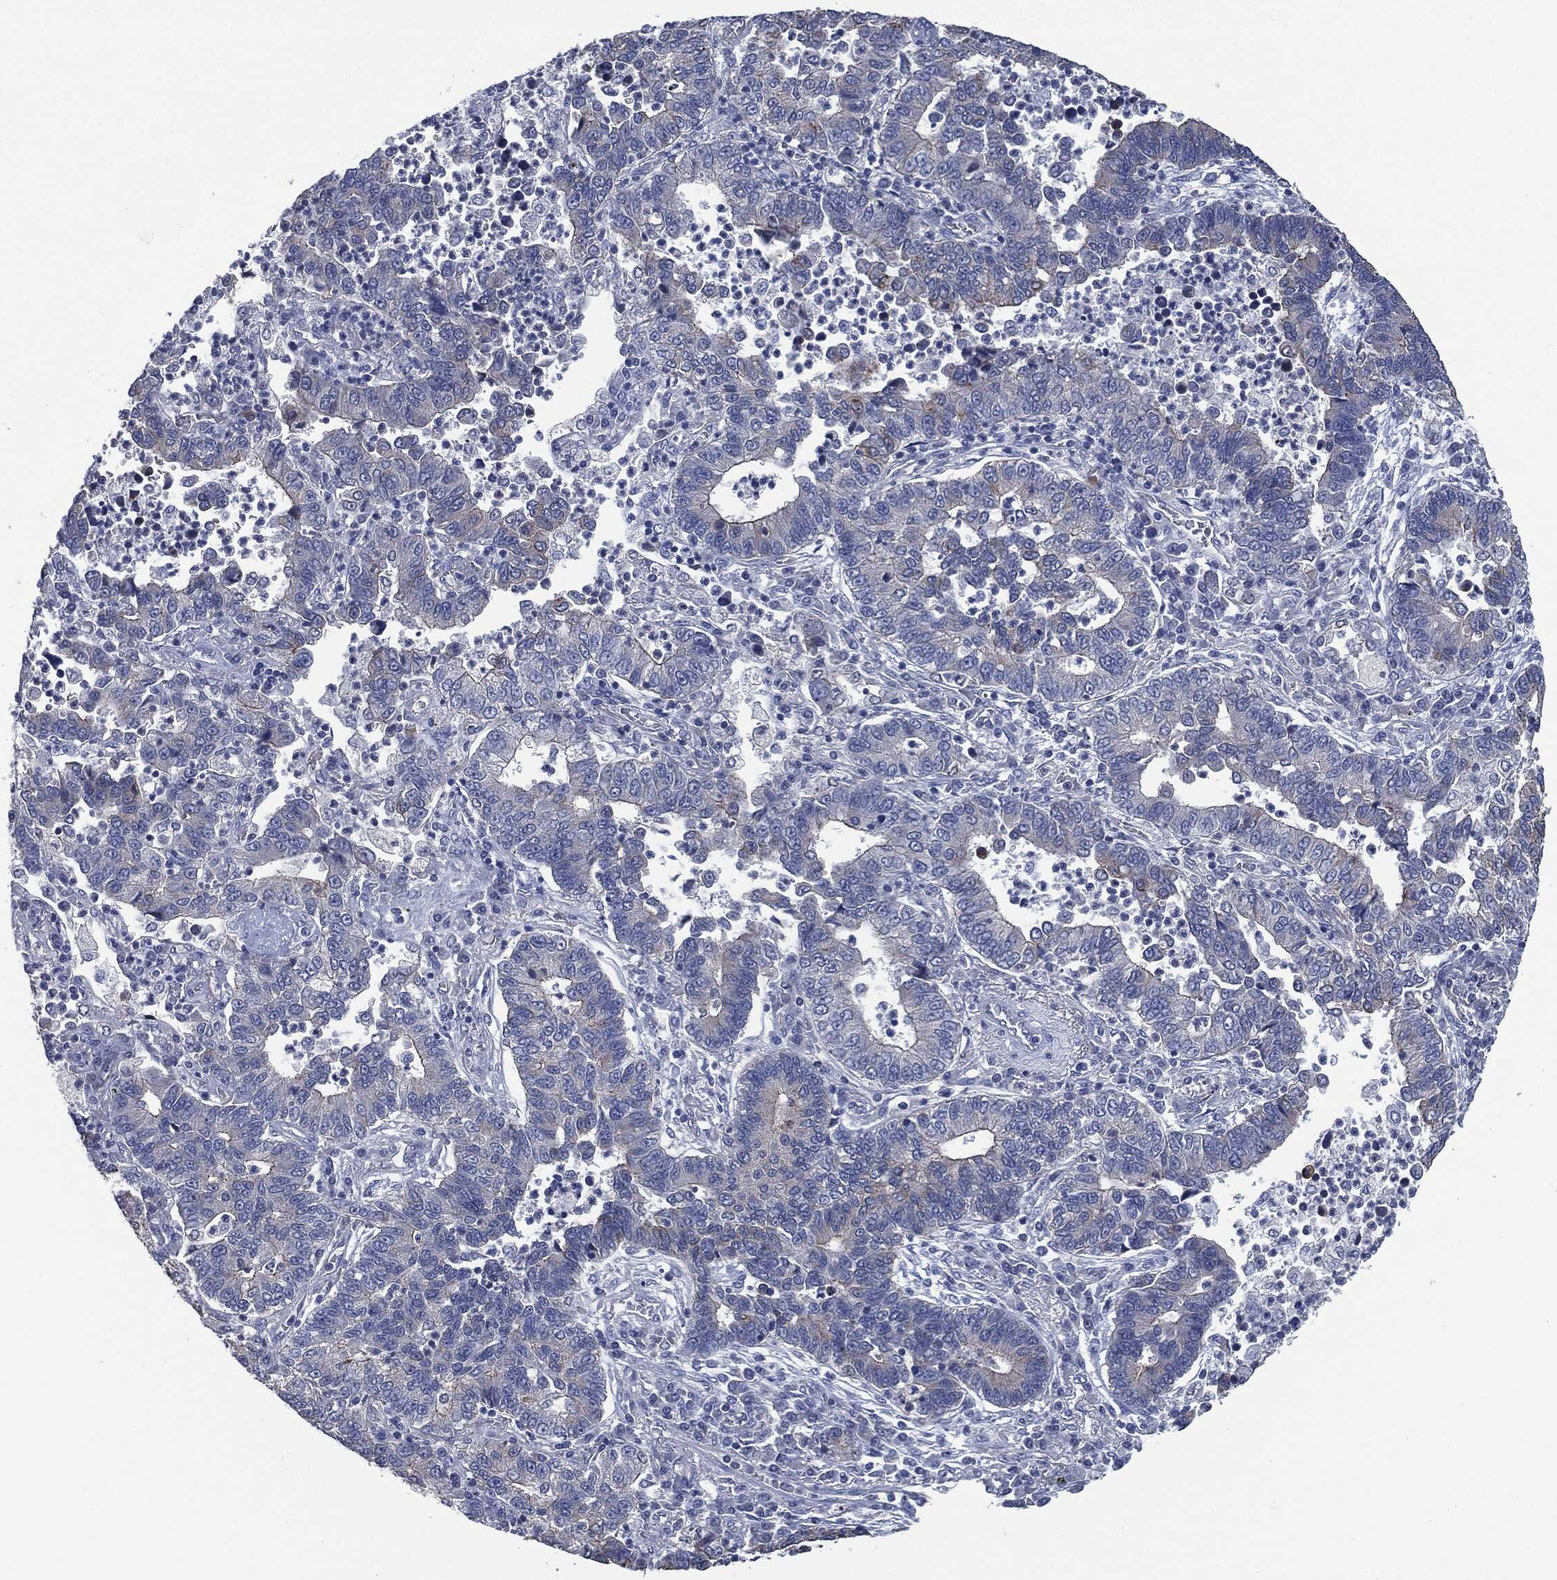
{"staining": {"intensity": "negative", "quantity": "none", "location": "none"}, "tissue": "lung cancer", "cell_type": "Tumor cells", "image_type": "cancer", "snomed": [{"axis": "morphology", "description": "Adenocarcinoma, NOS"}, {"axis": "topography", "description": "Lung"}], "caption": "The image demonstrates no staining of tumor cells in adenocarcinoma (lung).", "gene": "SHROOM2", "patient": {"sex": "female", "age": 57}}